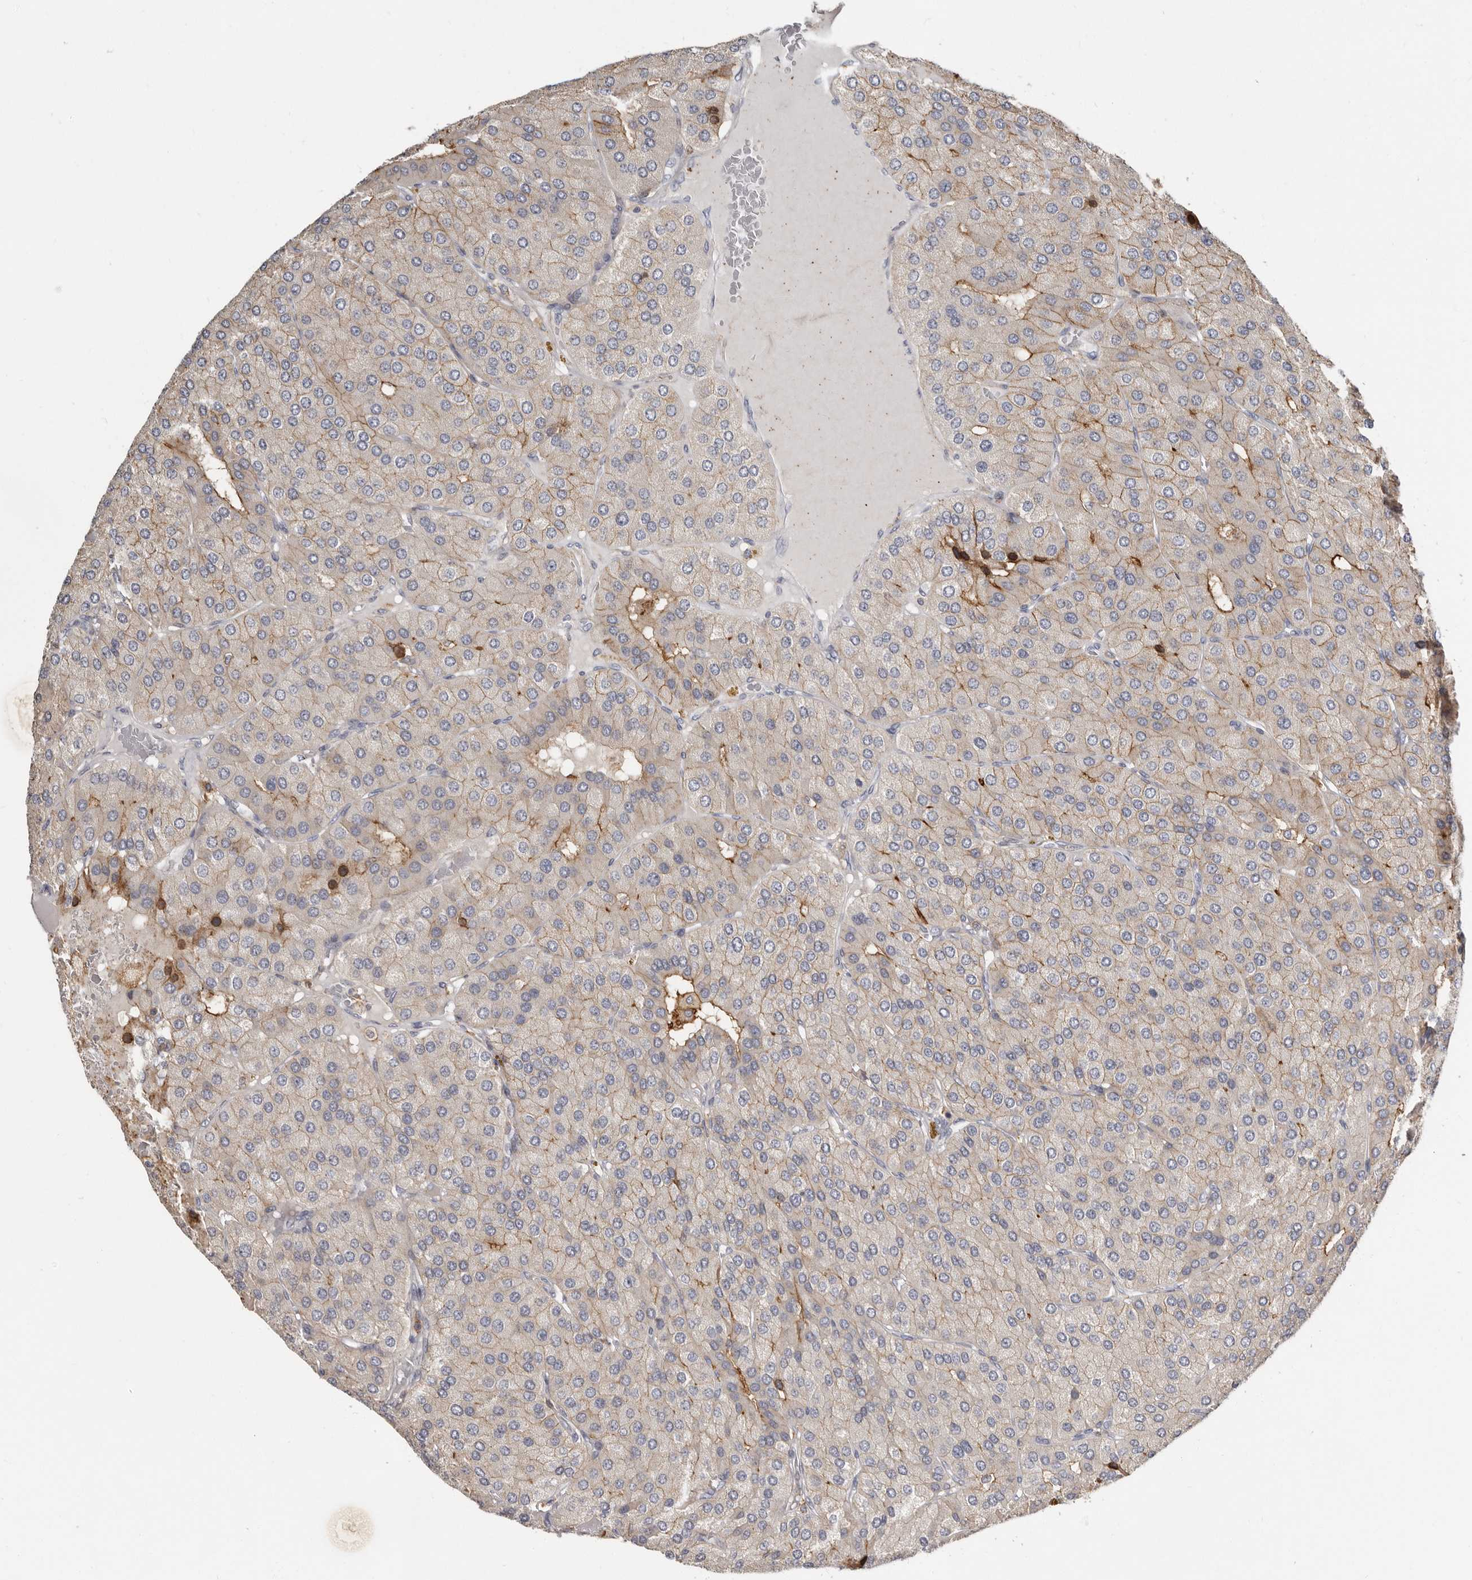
{"staining": {"intensity": "moderate", "quantity": "25%-75%", "location": "cytoplasmic/membranous"}, "tissue": "parathyroid gland", "cell_type": "Glandular cells", "image_type": "normal", "snomed": [{"axis": "morphology", "description": "Normal tissue, NOS"}, {"axis": "morphology", "description": "Adenoma, NOS"}, {"axis": "topography", "description": "Parathyroid gland"}], "caption": "A micrograph showing moderate cytoplasmic/membranous positivity in approximately 25%-75% of glandular cells in benign parathyroid gland, as visualized by brown immunohistochemical staining.", "gene": "KIF26B", "patient": {"sex": "female", "age": 86}}